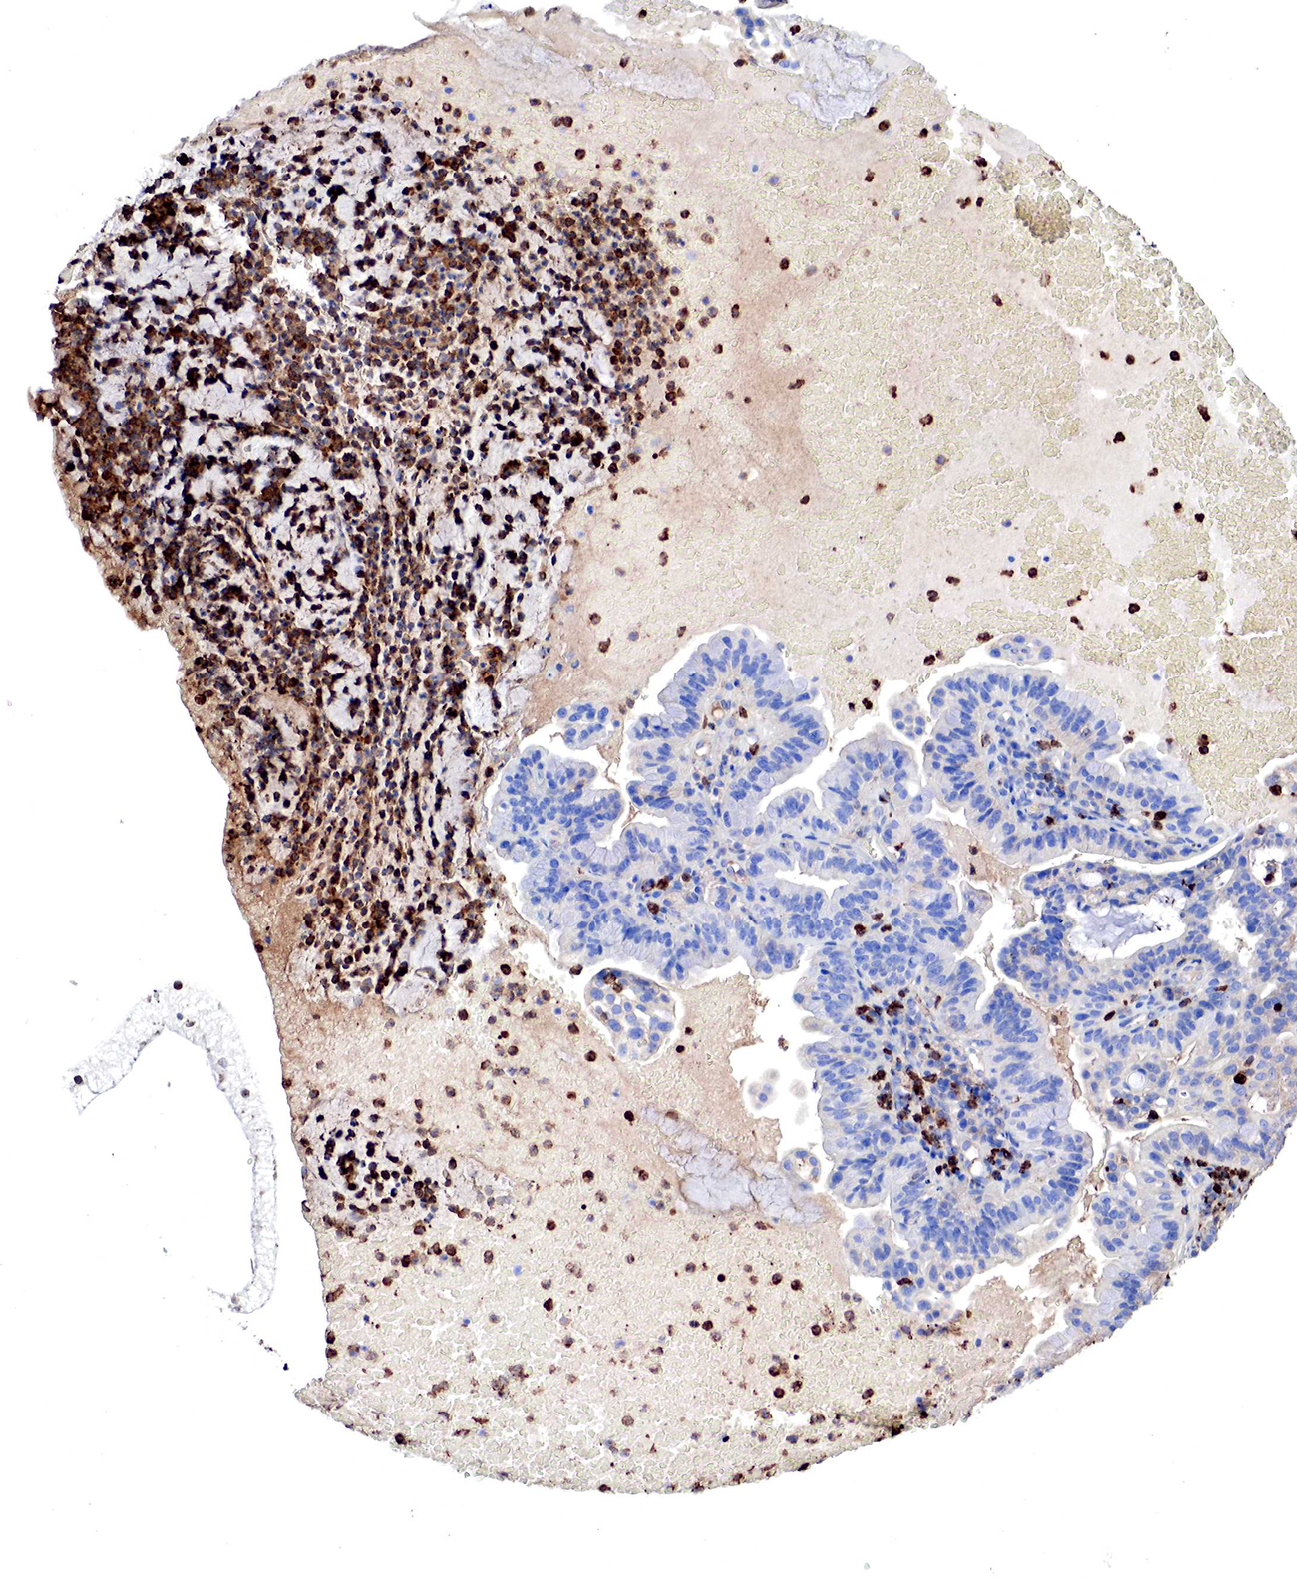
{"staining": {"intensity": "negative", "quantity": "none", "location": "none"}, "tissue": "cervical cancer", "cell_type": "Tumor cells", "image_type": "cancer", "snomed": [{"axis": "morphology", "description": "Adenocarcinoma, NOS"}, {"axis": "topography", "description": "Cervix"}], "caption": "An immunohistochemistry (IHC) image of cervical cancer (adenocarcinoma) is shown. There is no staining in tumor cells of cervical cancer (adenocarcinoma).", "gene": "G6PD", "patient": {"sex": "female", "age": 41}}